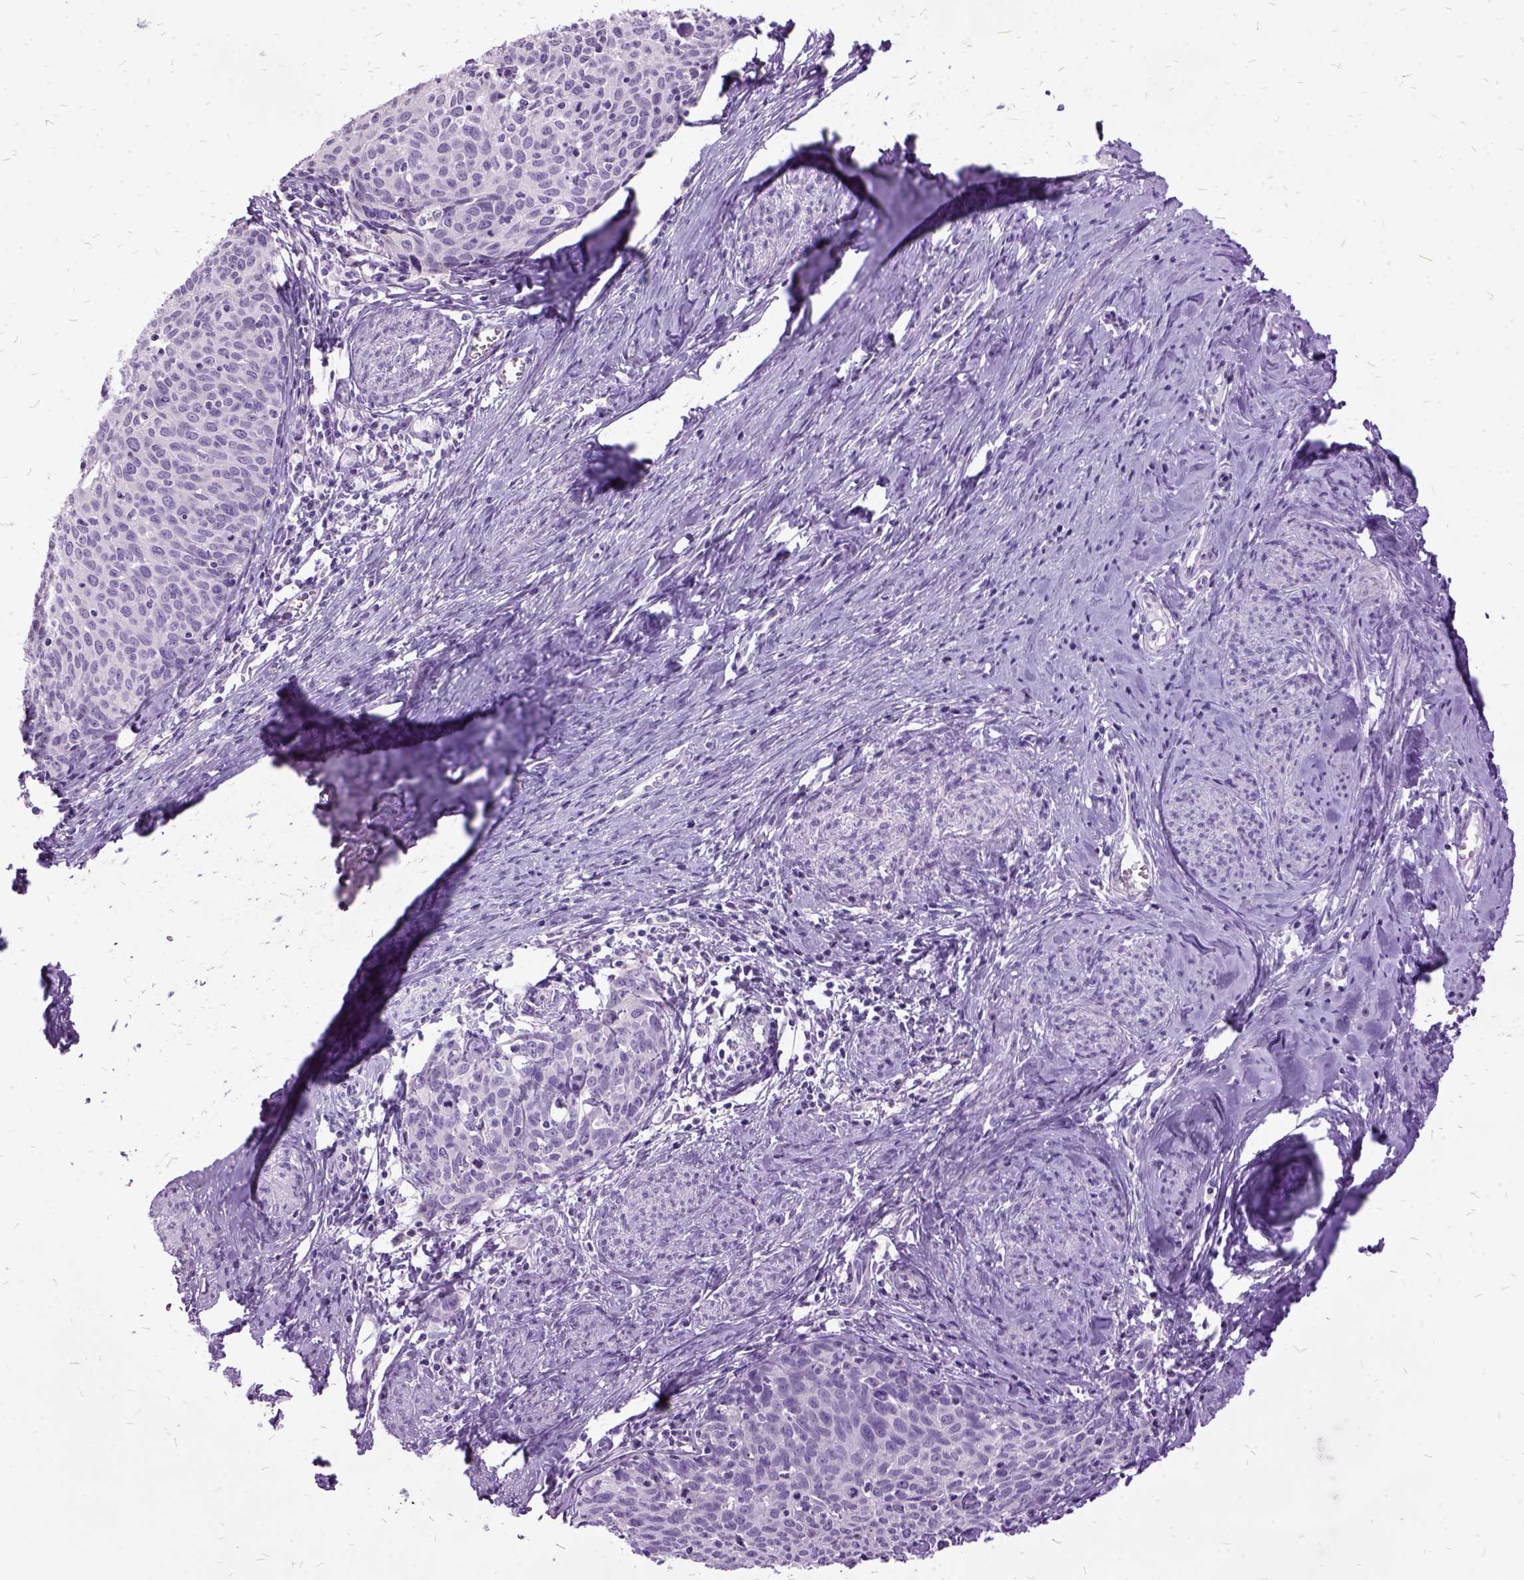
{"staining": {"intensity": "negative", "quantity": "none", "location": "none"}, "tissue": "cervical cancer", "cell_type": "Tumor cells", "image_type": "cancer", "snomed": [{"axis": "morphology", "description": "Squamous cell carcinoma, NOS"}, {"axis": "topography", "description": "Cervix"}], "caption": "Cervical squamous cell carcinoma was stained to show a protein in brown. There is no significant staining in tumor cells.", "gene": "MME", "patient": {"sex": "female", "age": 62}}